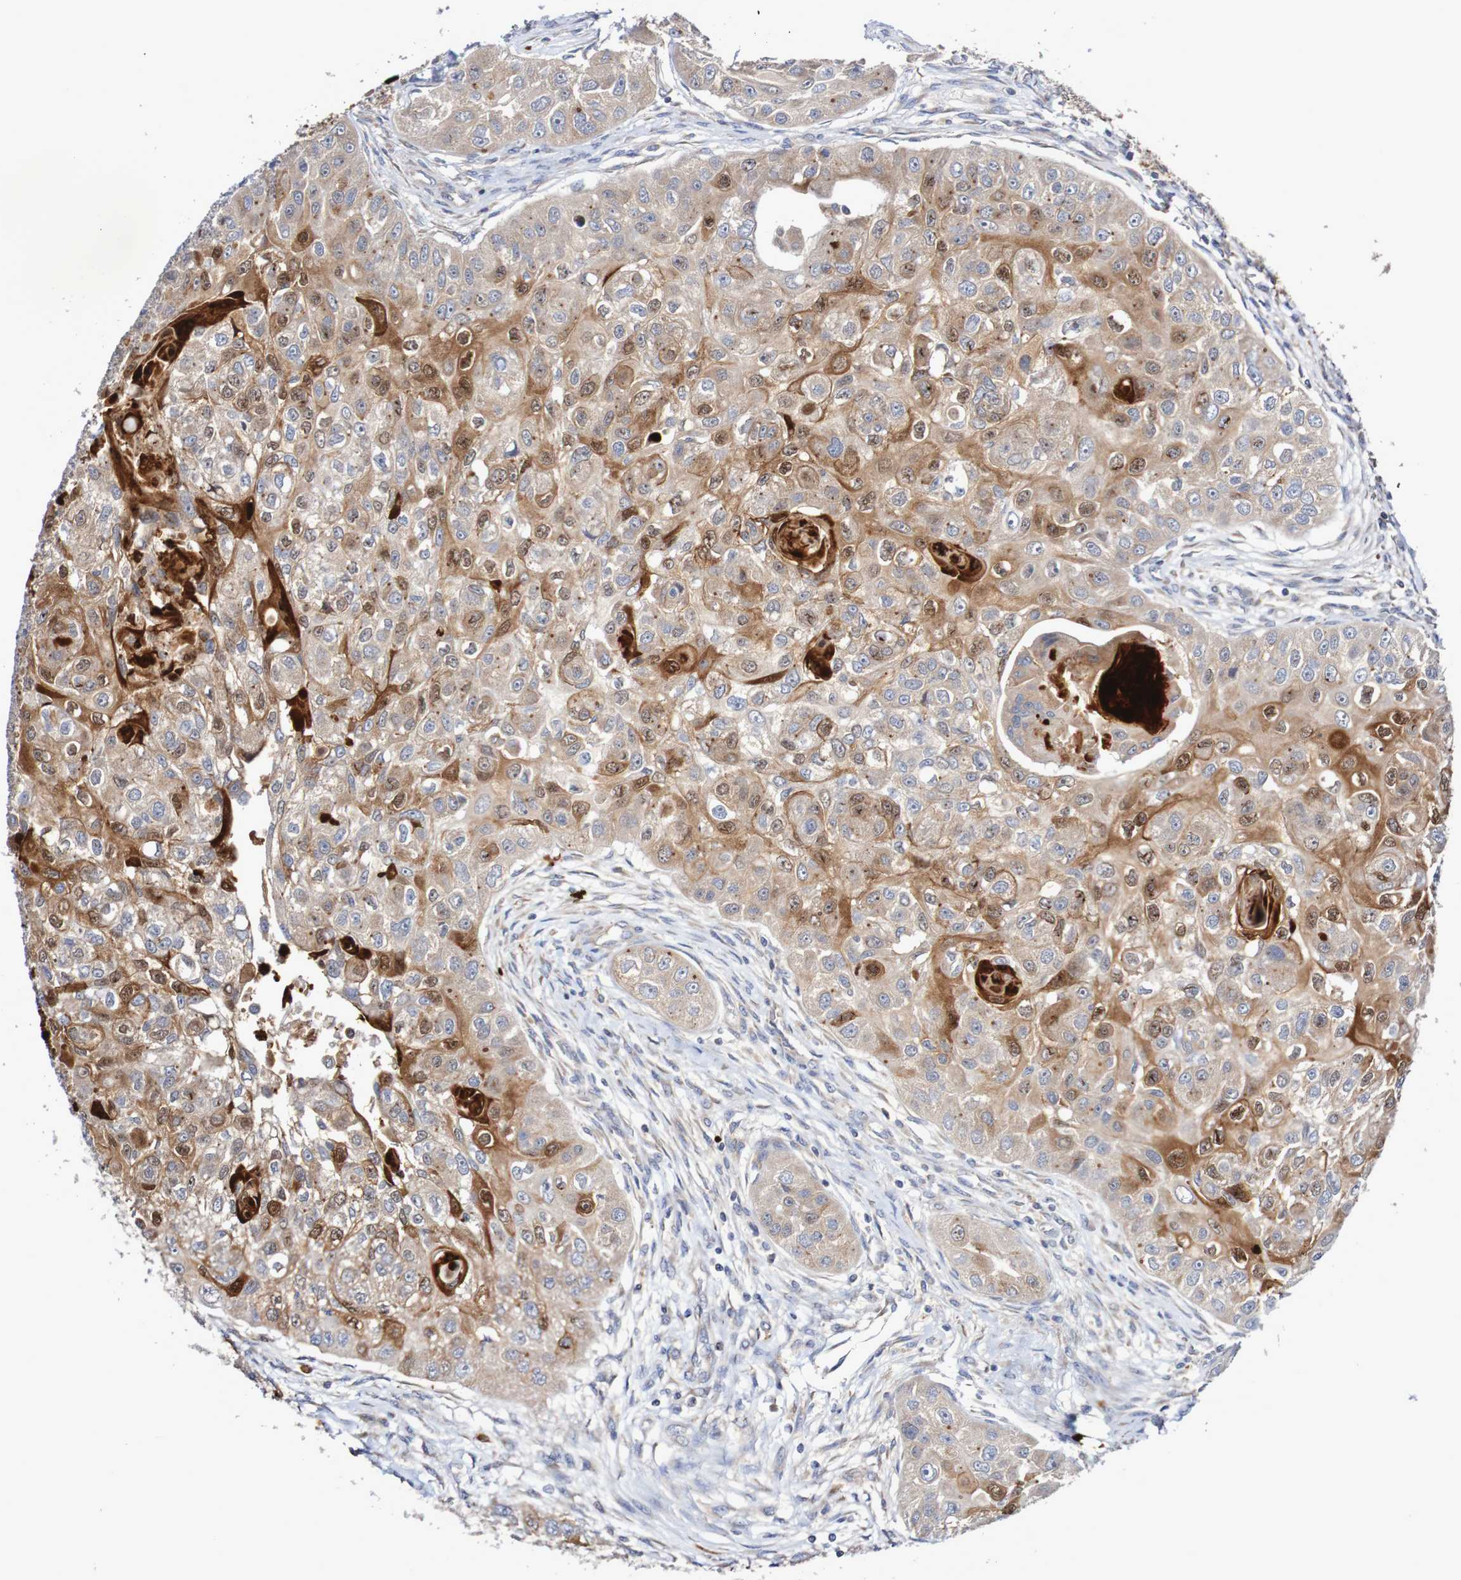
{"staining": {"intensity": "moderate", "quantity": "25%-75%", "location": "cytoplasmic/membranous,nuclear"}, "tissue": "head and neck cancer", "cell_type": "Tumor cells", "image_type": "cancer", "snomed": [{"axis": "morphology", "description": "Normal tissue, NOS"}, {"axis": "morphology", "description": "Squamous cell carcinoma, NOS"}, {"axis": "topography", "description": "Skeletal muscle"}, {"axis": "topography", "description": "Head-Neck"}], "caption": "Immunohistochemistry photomicrograph of head and neck cancer stained for a protein (brown), which demonstrates medium levels of moderate cytoplasmic/membranous and nuclear staining in approximately 25%-75% of tumor cells.", "gene": "PARP4", "patient": {"sex": "male", "age": 51}}